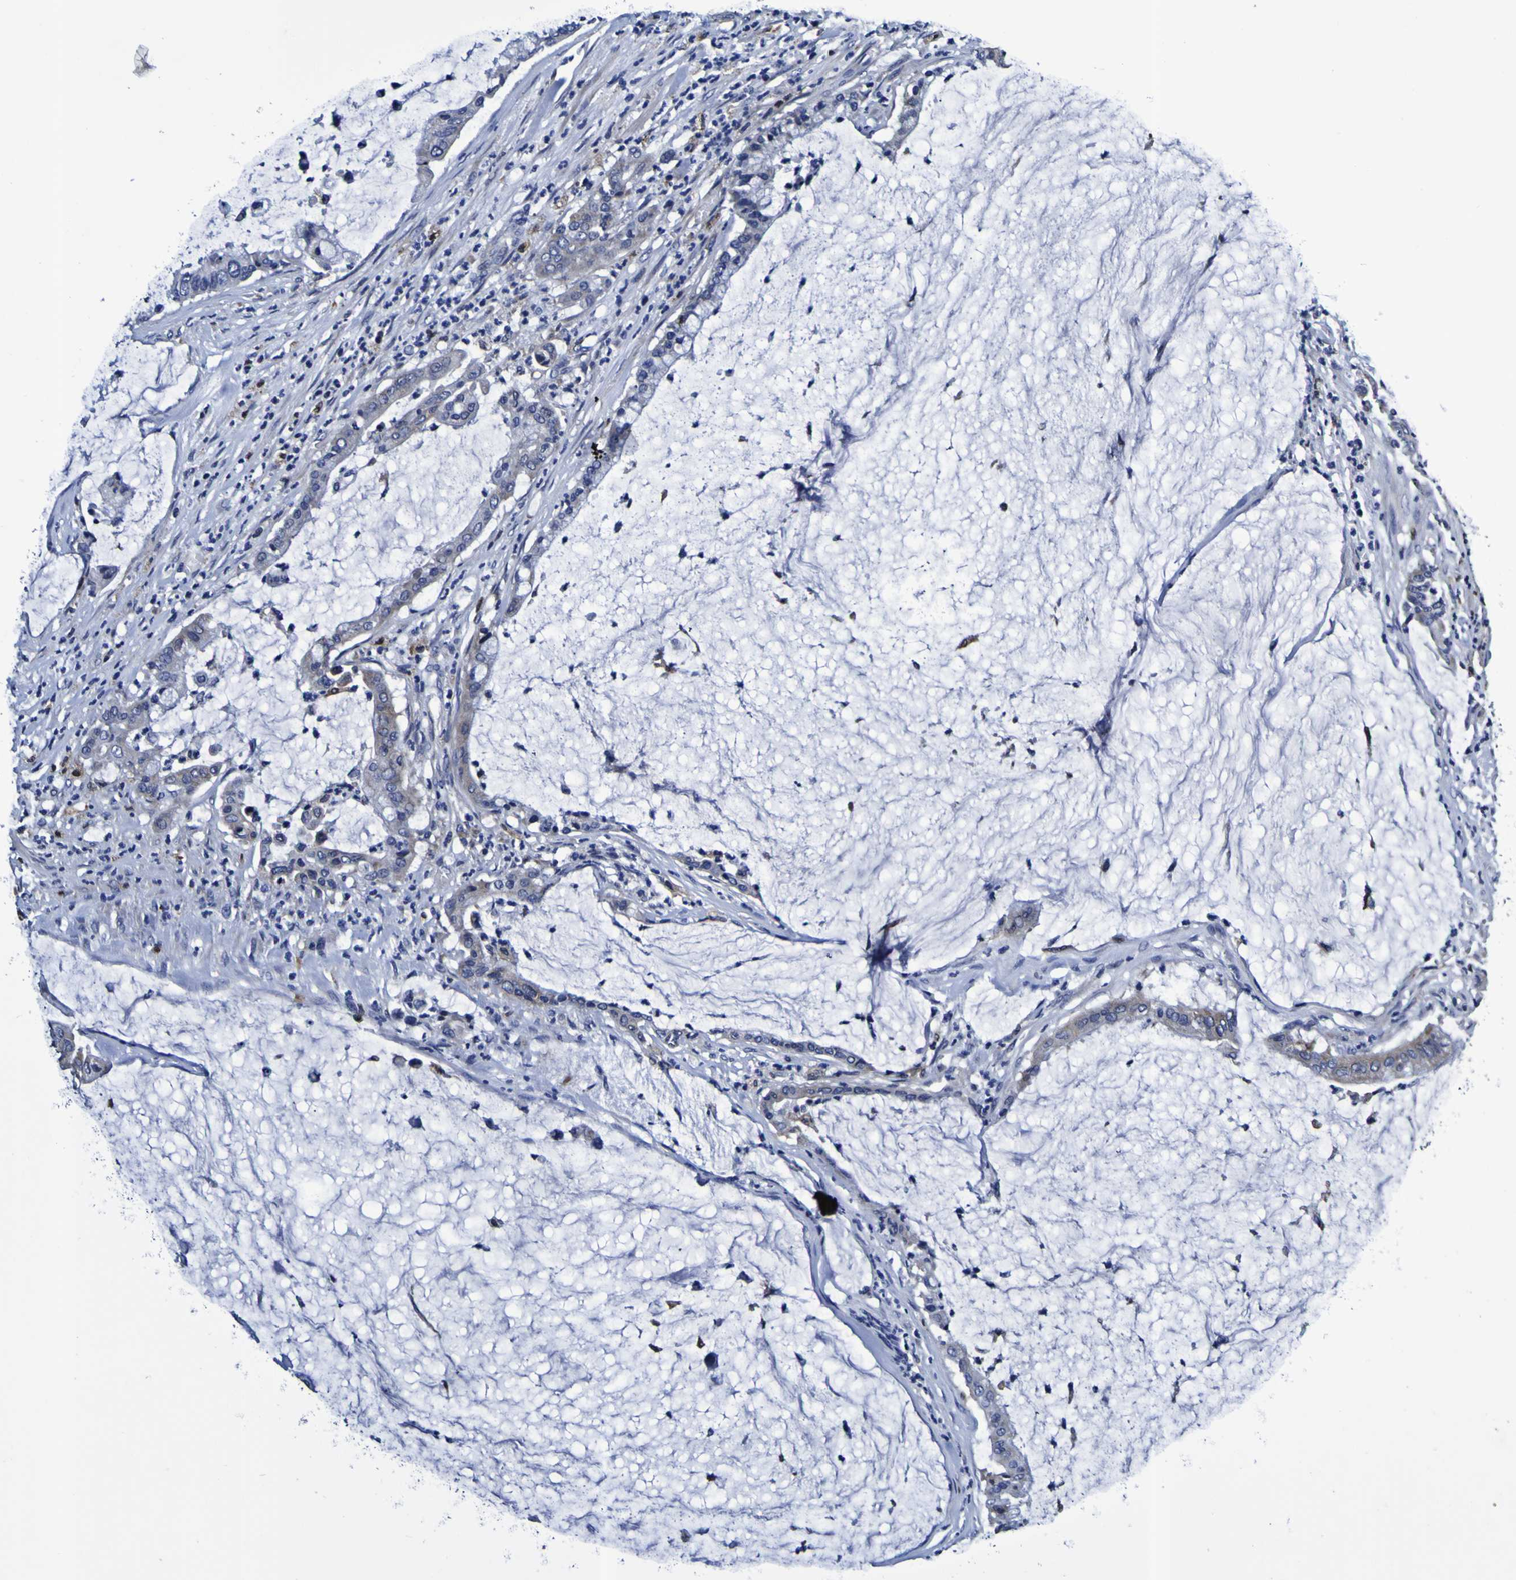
{"staining": {"intensity": "weak", "quantity": "<25%", "location": "cytoplasmic/membranous"}, "tissue": "pancreatic cancer", "cell_type": "Tumor cells", "image_type": "cancer", "snomed": [{"axis": "morphology", "description": "Adenocarcinoma, NOS"}, {"axis": "topography", "description": "Pancreas"}], "caption": "There is no significant expression in tumor cells of pancreatic cancer (adenocarcinoma).", "gene": "GPX1", "patient": {"sex": "male", "age": 41}}